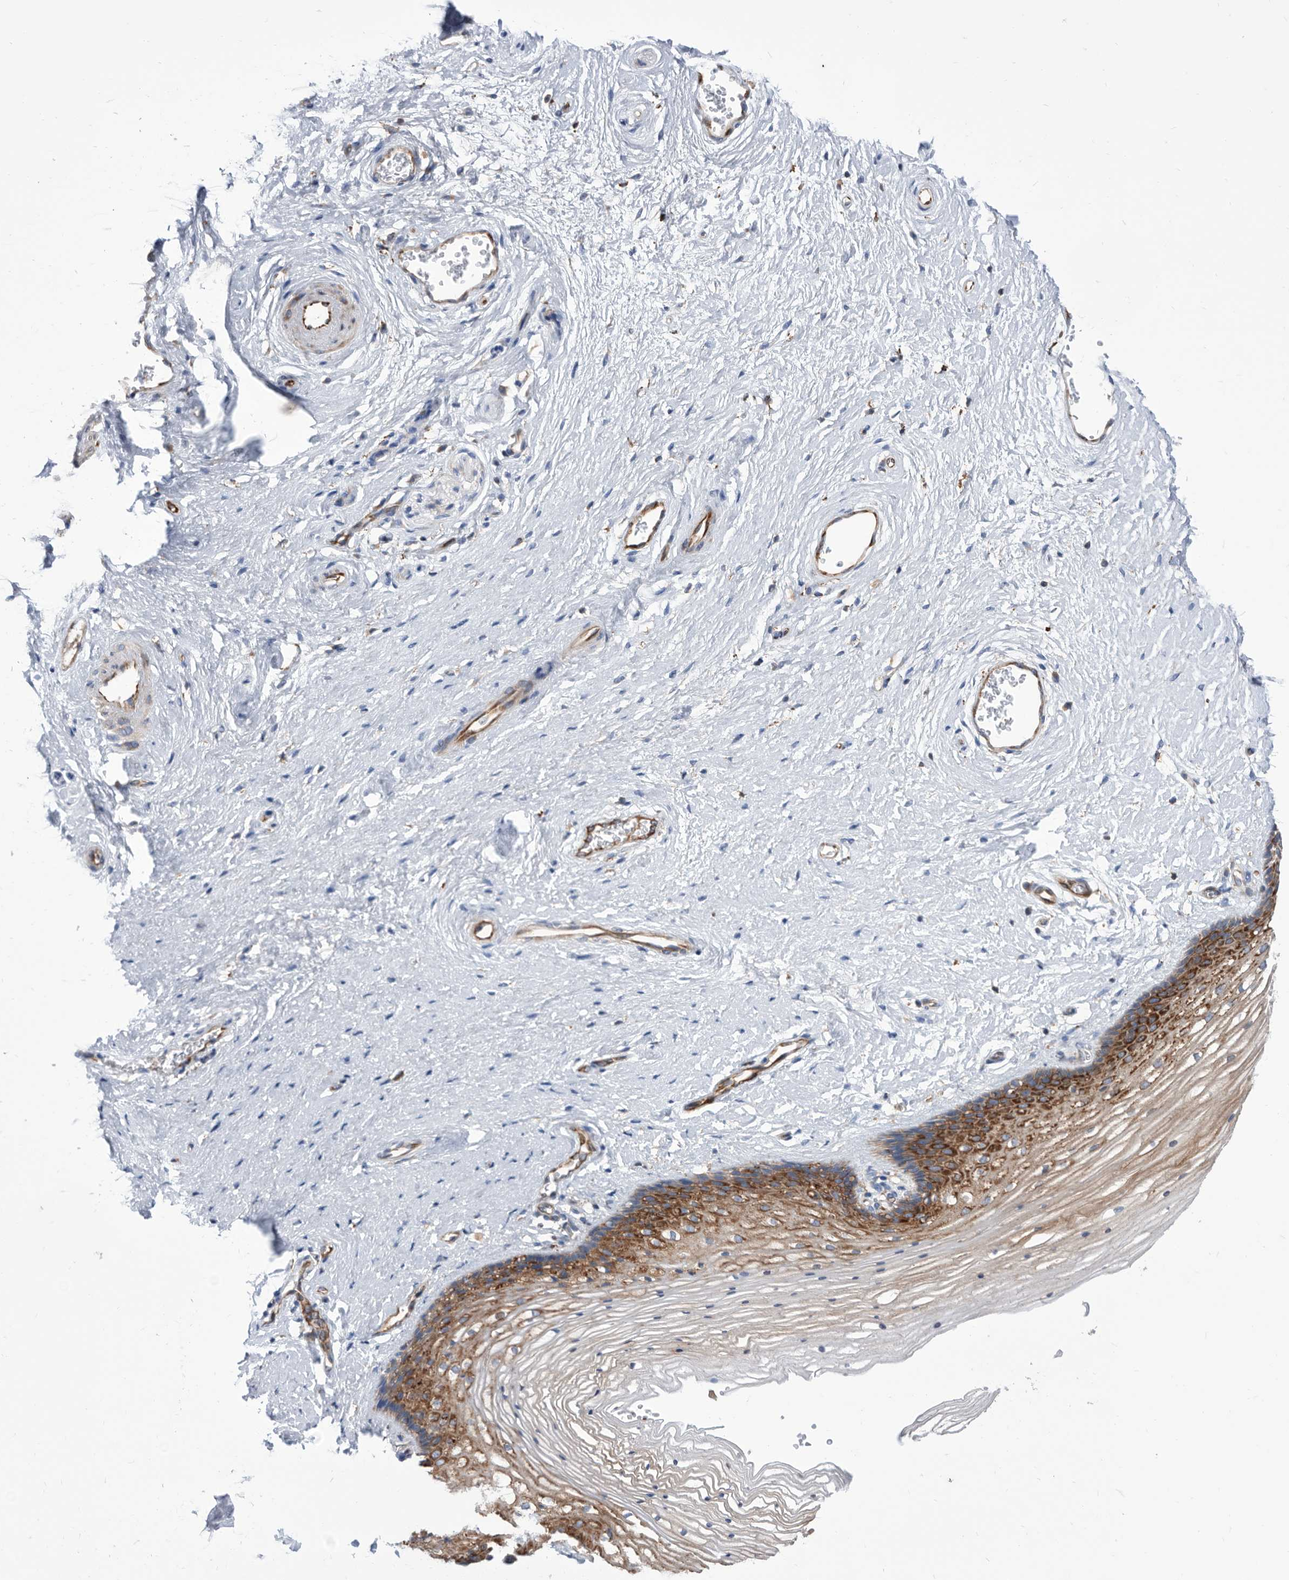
{"staining": {"intensity": "strong", "quantity": "25%-75%", "location": "cytoplasmic/membranous"}, "tissue": "vagina", "cell_type": "Squamous epithelial cells", "image_type": "normal", "snomed": [{"axis": "morphology", "description": "Normal tissue, NOS"}, {"axis": "topography", "description": "Vagina"}], "caption": "Immunohistochemistry image of normal vagina: vagina stained using IHC exhibits high levels of strong protein expression localized specifically in the cytoplasmic/membranous of squamous epithelial cells, appearing as a cytoplasmic/membranous brown color.", "gene": "SMG7", "patient": {"sex": "female", "age": 46}}